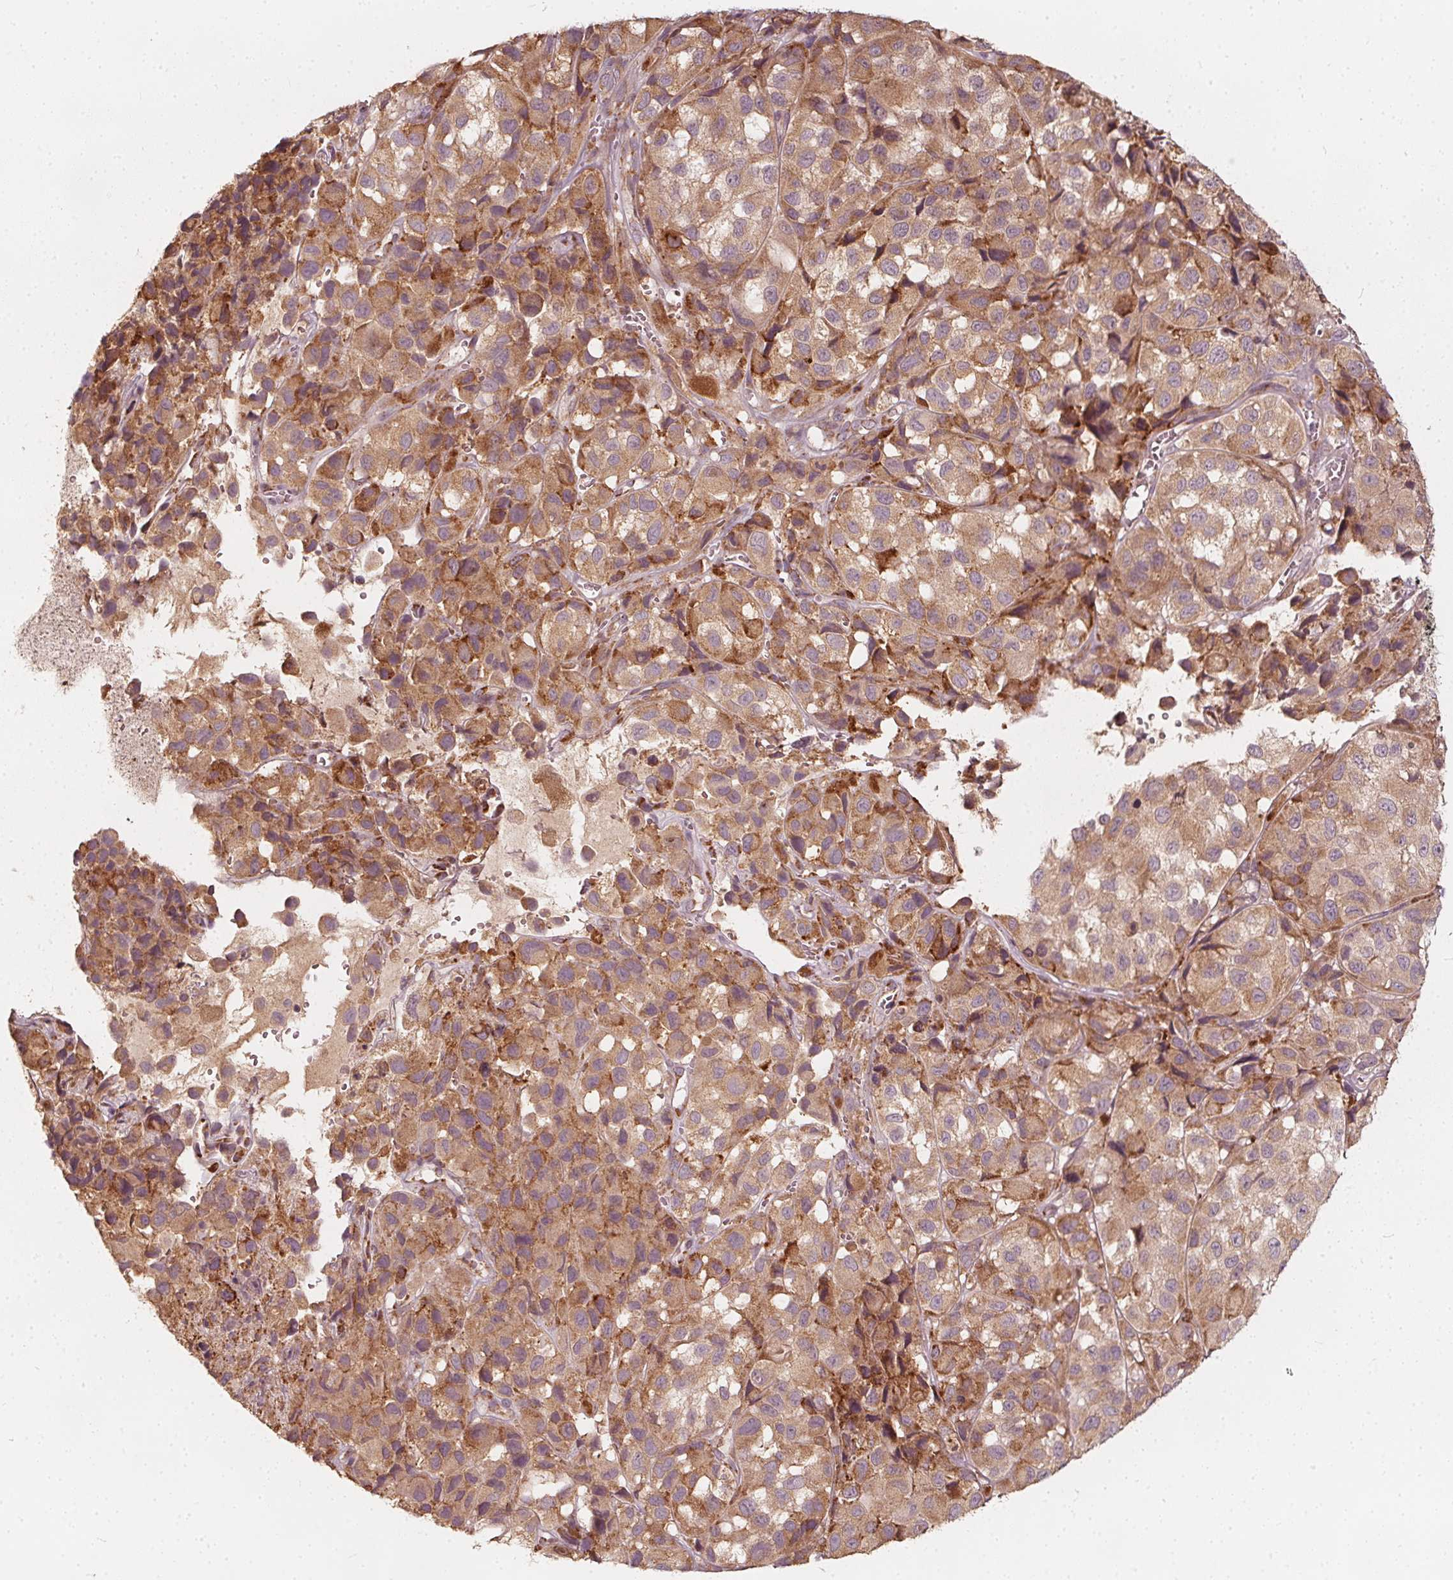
{"staining": {"intensity": "moderate", "quantity": "25%-75%", "location": "cytoplasmic/membranous"}, "tissue": "melanoma", "cell_type": "Tumor cells", "image_type": "cancer", "snomed": [{"axis": "morphology", "description": "Malignant melanoma, NOS"}, {"axis": "topography", "description": "Skin"}], "caption": "Immunohistochemical staining of human malignant melanoma demonstrates medium levels of moderate cytoplasmic/membranous staining in about 25%-75% of tumor cells.", "gene": "NPC1L1", "patient": {"sex": "male", "age": 93}}